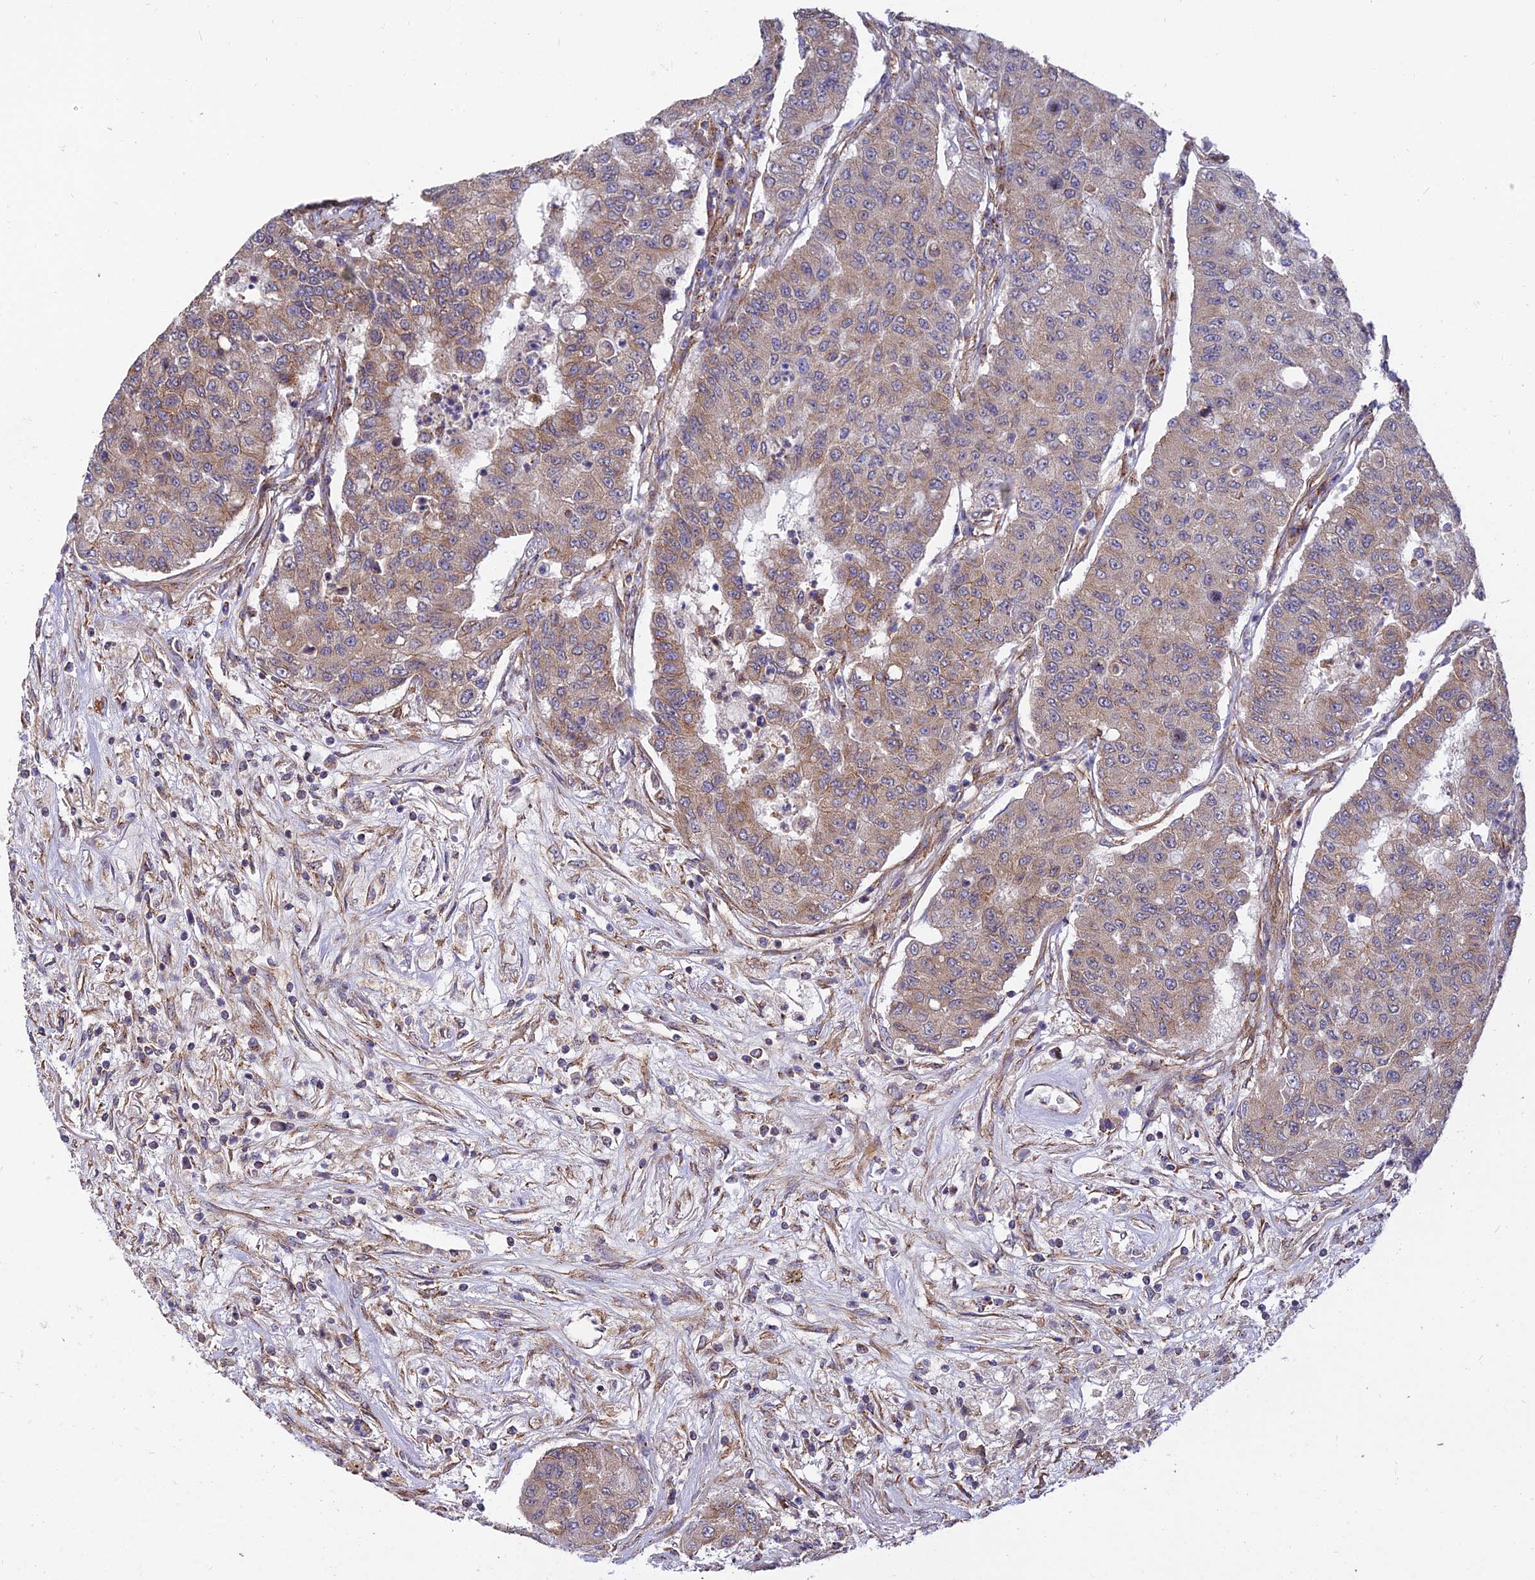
{"staining": {"intensity": "moderate", "quantity": ">75%", "location": "cytoplasmic/membranous"}, "tissue": "lung cancer", "cell_type": "Tumor cells", "image_type": "cancer", "snomed": [{"axis": "morphology", "description": "Squamous cell carcinoma, NOS"}, {"axis": "topography", "description": "Lung"}], "caption": "An immunohistochemistry (IHC) histopathology image of neoplastic tissue is shown. Protein staining in brown shows moderate cytoplasmic/membranous positivity in squamous cell carcinoma (lung) within tumor cells. (DAB (3,3'-diaminobenzidine) IHC, brown staining for protein, blue staining for nuclei).", "gene": "ARL8B", "patient": {"sex": "male", "age": 74}}